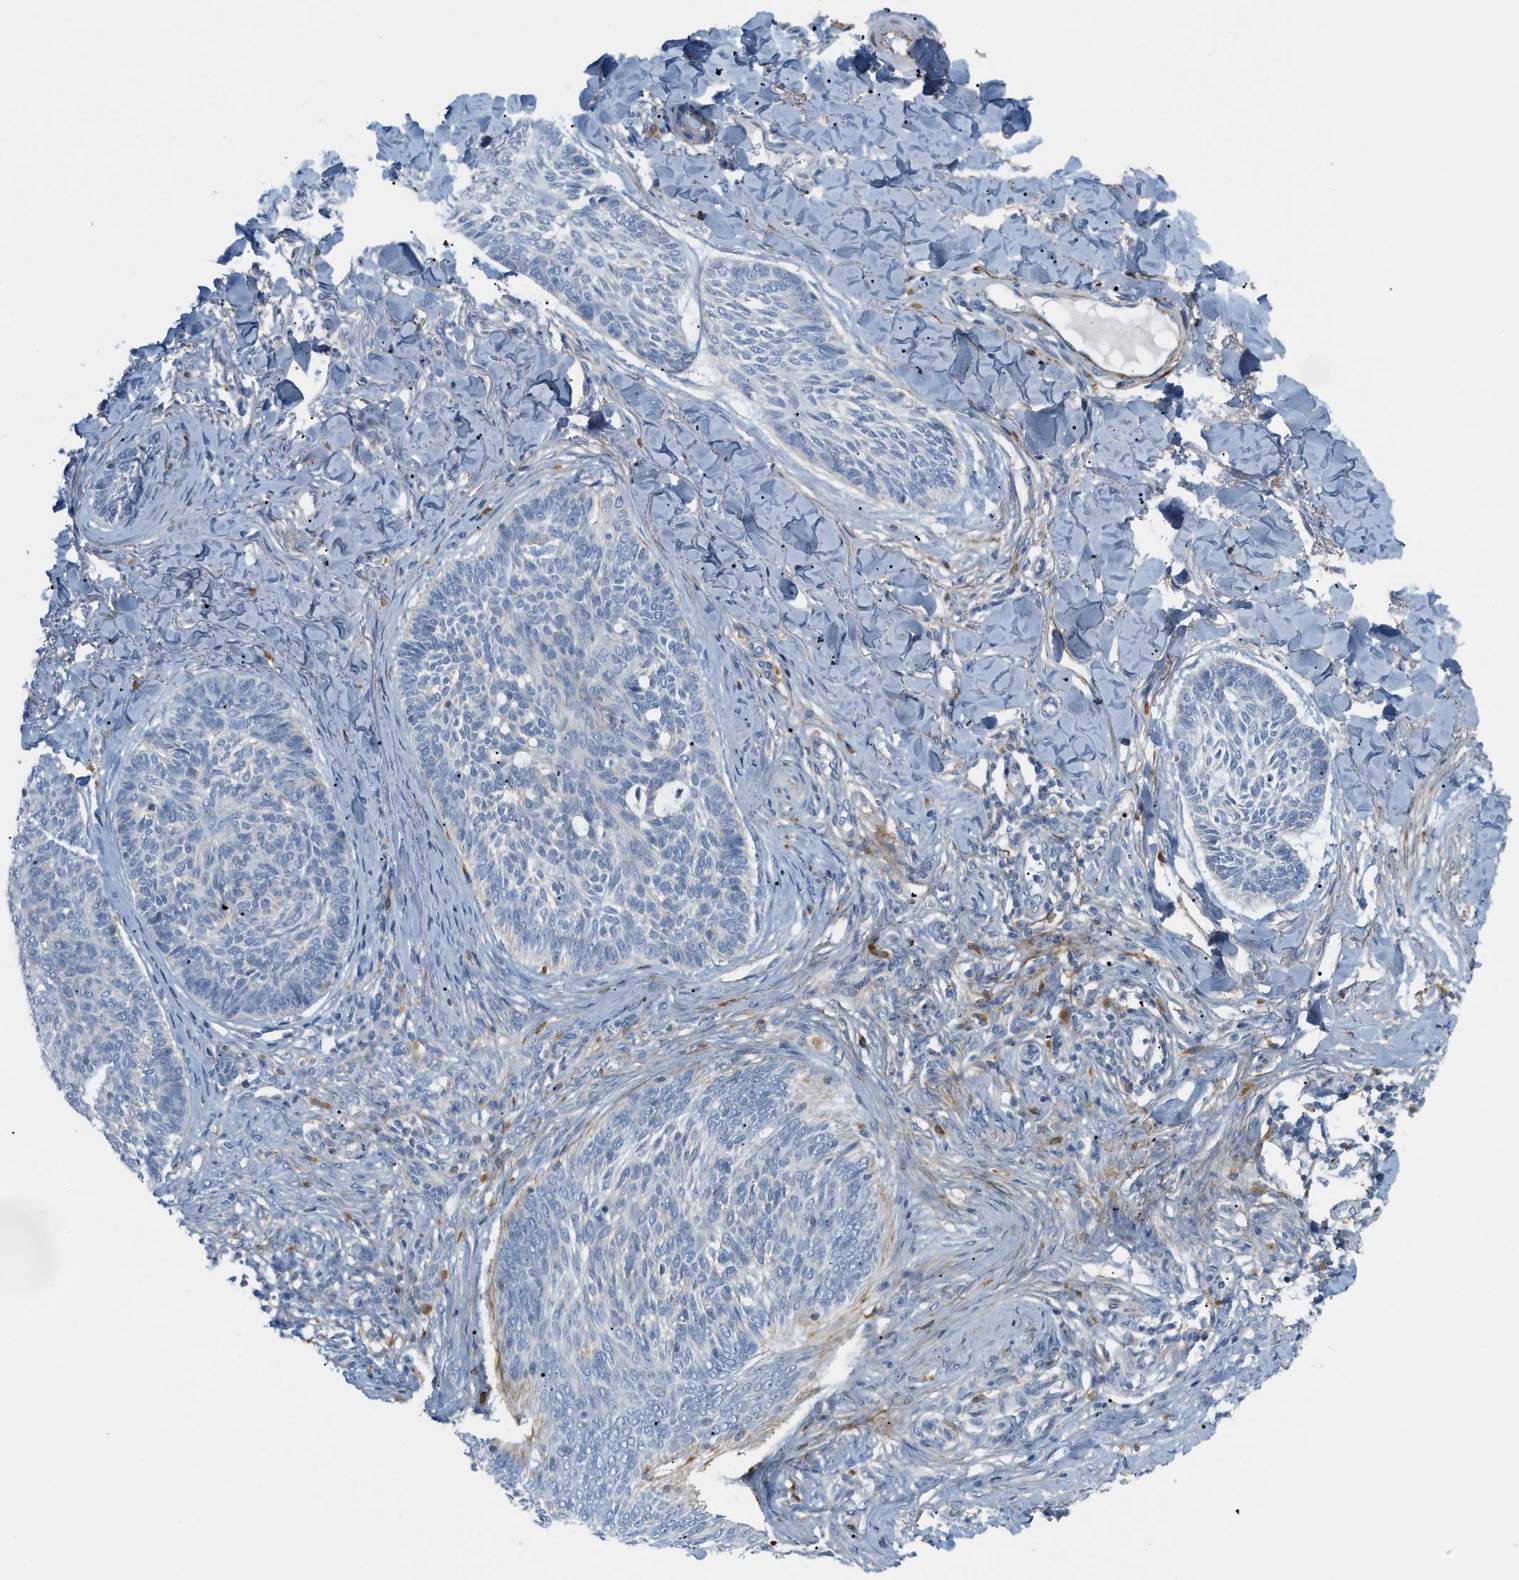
{"staining": {"intensity": "negative", "quantity": "none", "location": "none"}, "tissue": "skin cancer", "cell_type": "Tumor cells", "image_type": "cancer", "snomed": [{"axis": "morphology", "description": "Basal cell carcinoma"}, {"axis": "topography", "description": "Skin"}], "caption": "A histopathology image of skin cancer (basal cell carcinoma) stained for a protein displays no brown staining in tumor cells.", "gene": "LMBRD1", "patient": {"sex": "male", "age": 43}}